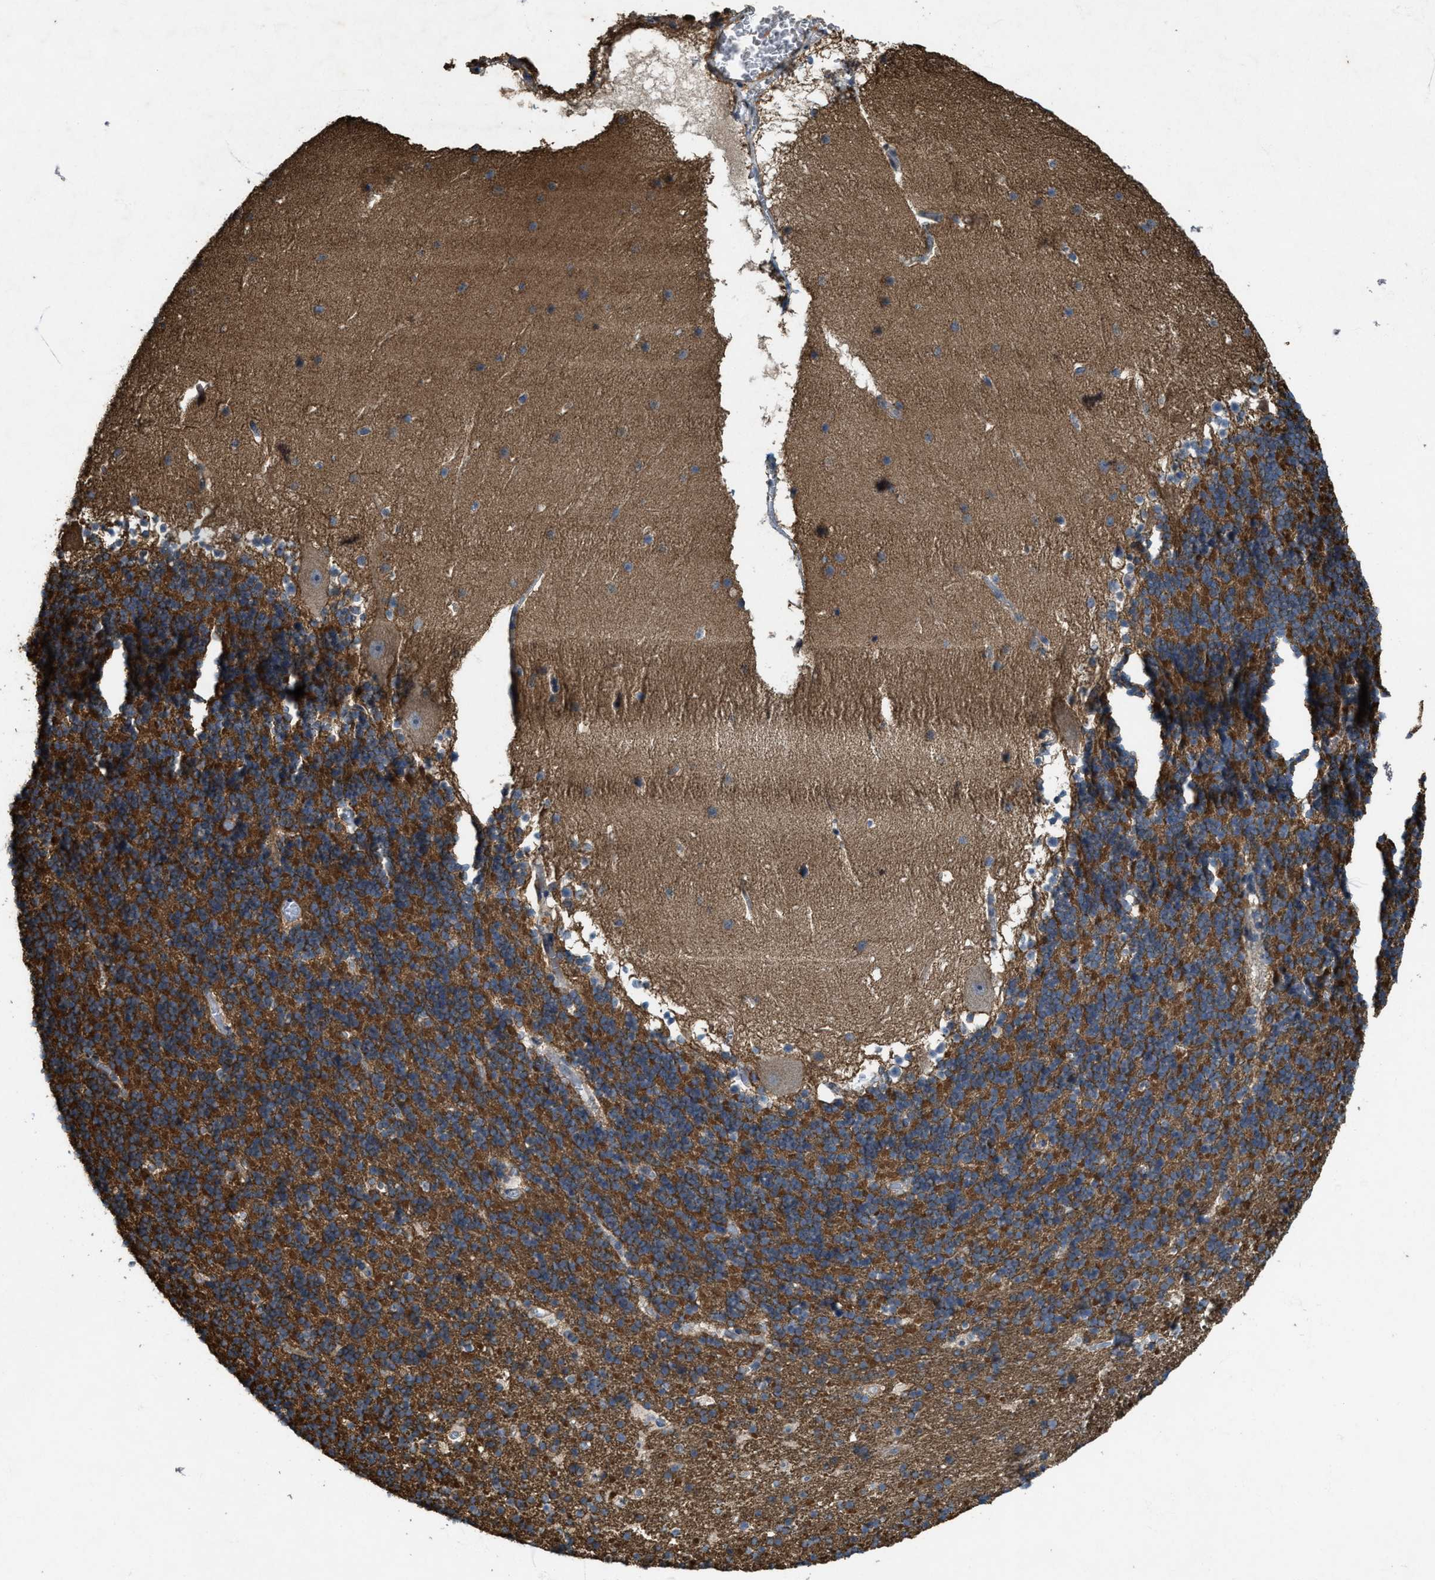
{"staining": {"intensity": "strong", "quantity": "25%-75%", "location": "cytoplasmic/membranous"}, "tissue": "cerebellum", "cell_type": "Cells in granular layer", "image_type": "normal", "snomed": [{"axis": "morphology", "description": "Normal tissue, NOS"}, {"axis": "topography", "description": "Cerebellum"}], "caption": "Benign cerebellum displays strong cytoplasmic/membranous staining in about 25%-75% of cells in granular layer.", "gene": "PDP2", "patient": {"sex": "male", "age": 45}}